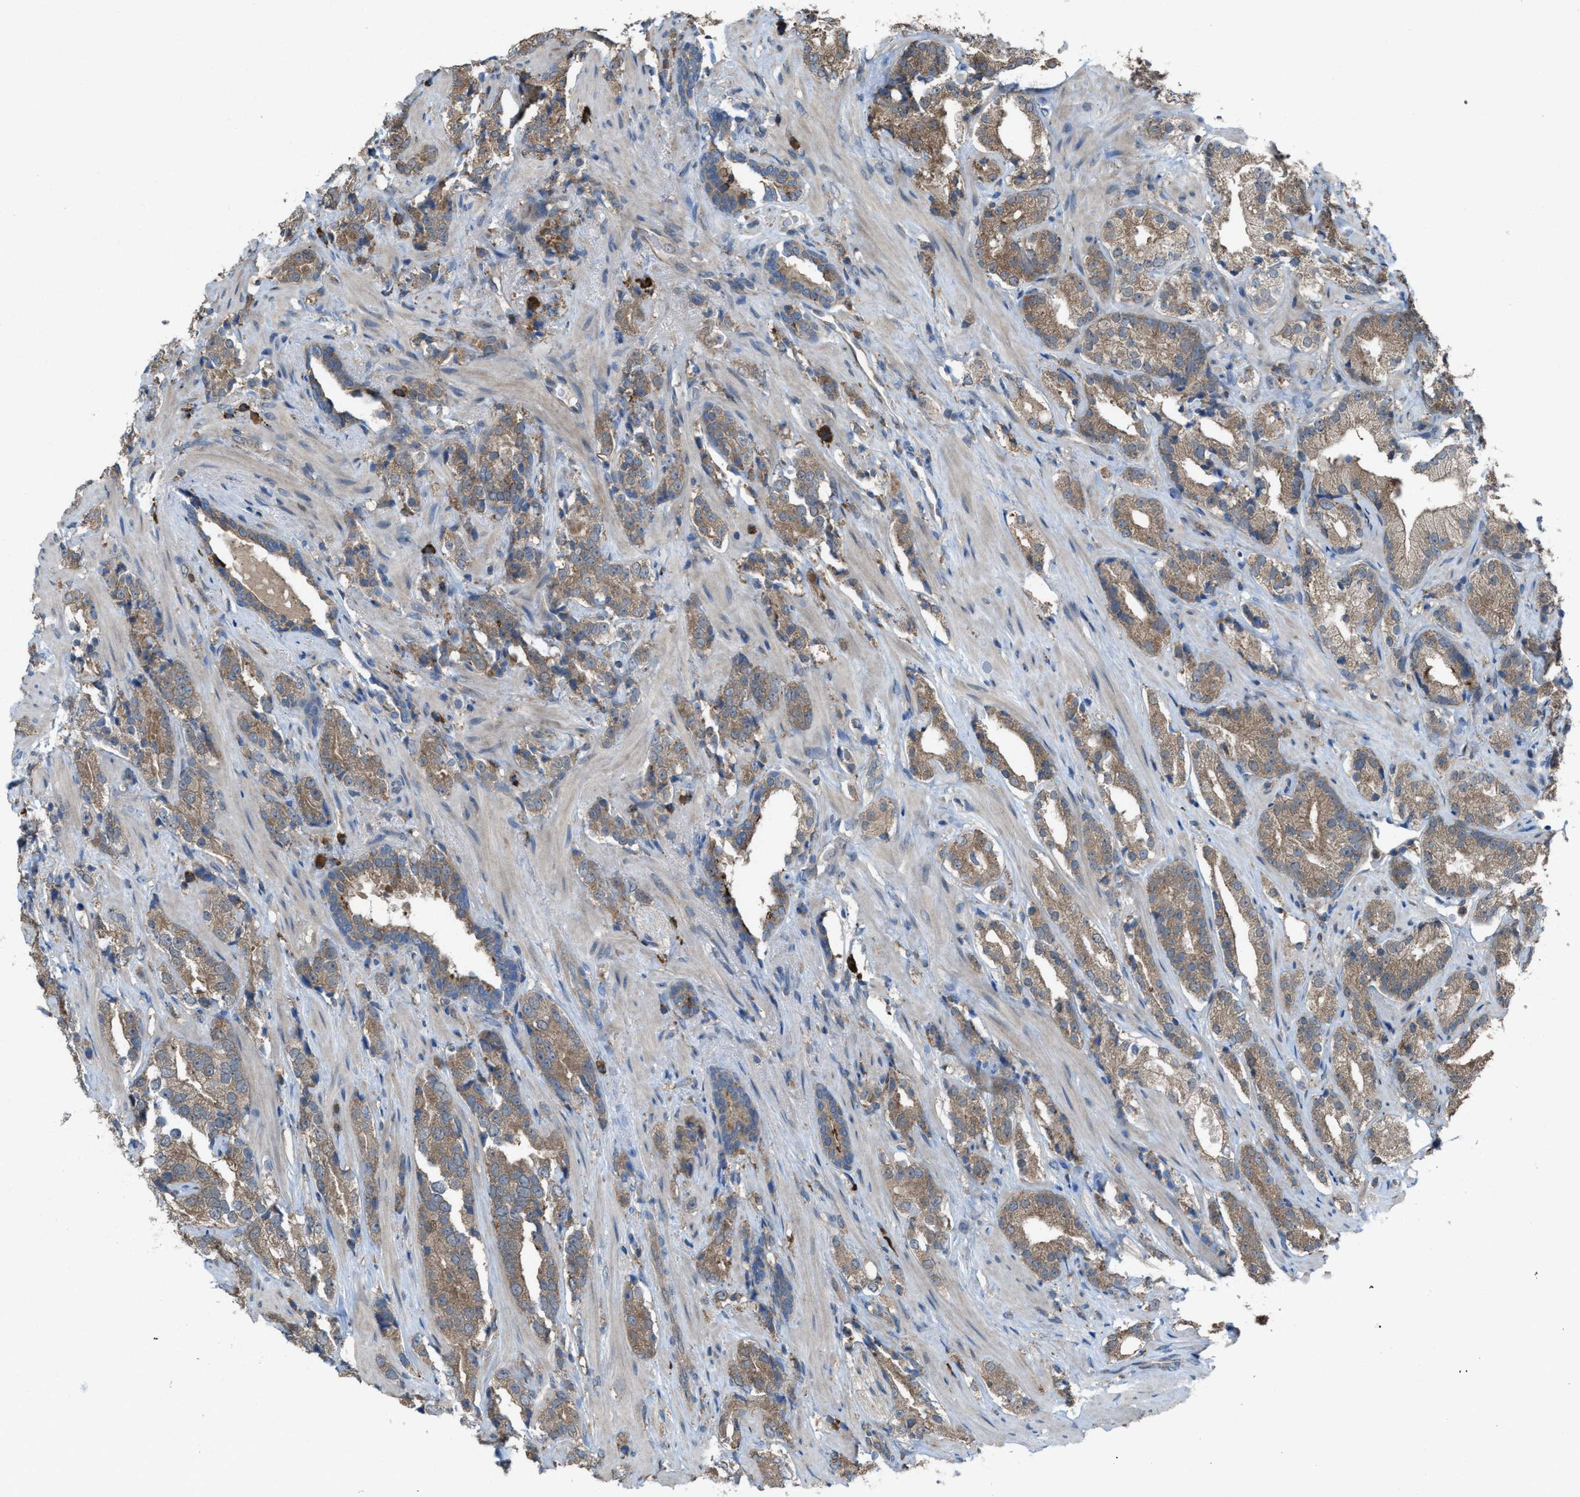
{"staining": {"intensity": "moderate", "quantity": ">75%", "location": "cytoplasmic/membranous"}, "tissue": "prostate cancer", "cell_type": "Tumor cells", "image_type": "cancer", "snomed": [{"axis": "morphology", "description": "Adenocarcinoma, High grade"}, {"axis": "topography", "description": "Prostate"}], "caption": "A micrograph of human prostate cancer stained for a protein shows moderate cytoplasmic/membranous brown staining in tumor cells. The staining is performed using DAB brown chromogen to label protein expression. The nuclei are counter-stained blue using hematoxylin.", "gene": "PLAA", "patient": {"sex": "male", "age": 71}}